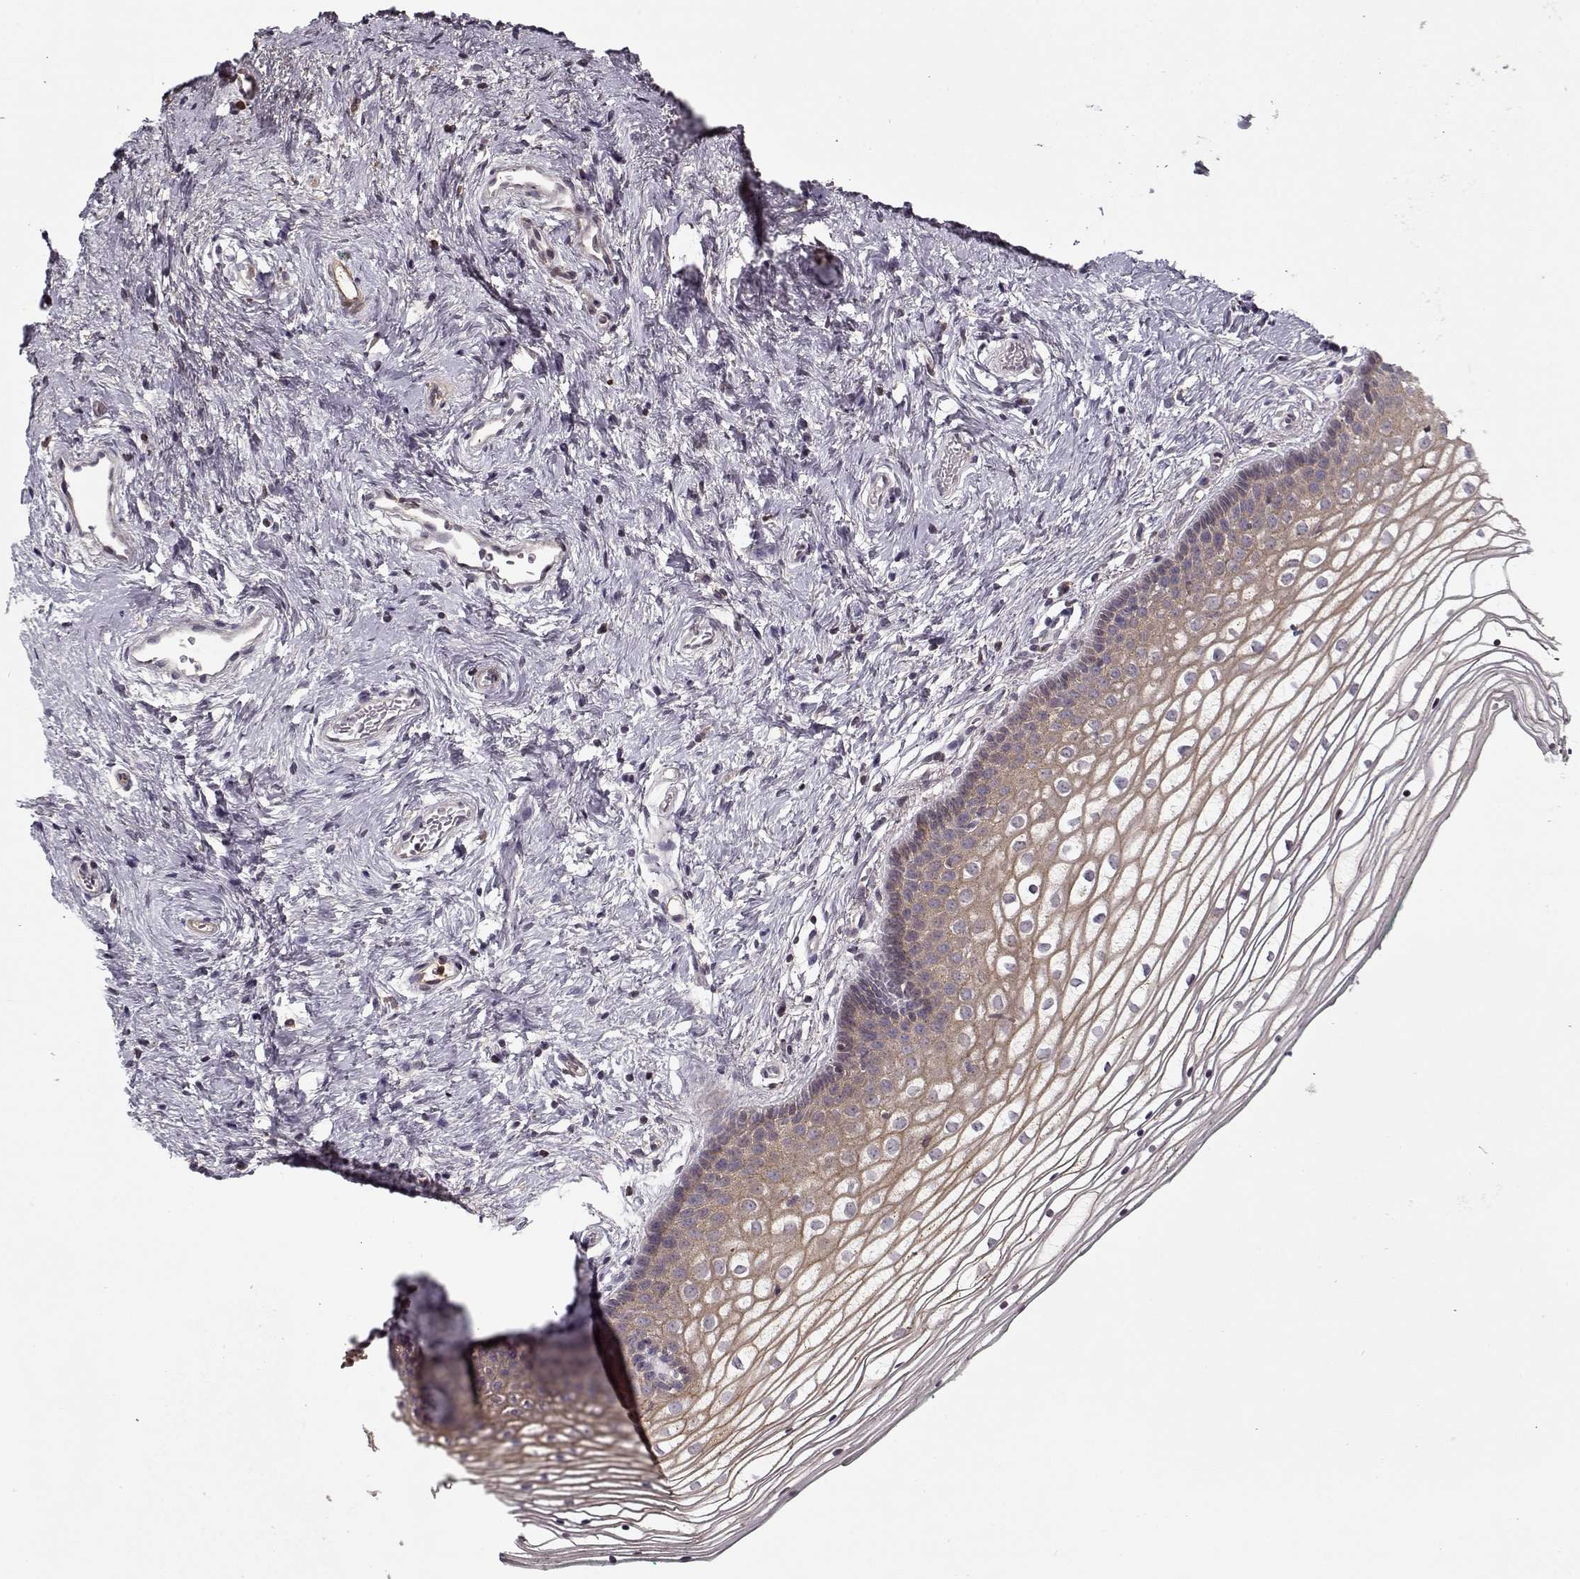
{"staining": {"intensity": "weak", "quantity": "25%-75%", "location": "cytoplasmic/membranous"}, "tissue": "vagina", "cell_type": "Squamous epithelial cells", "image_type": "normal", "snomed": [{"axis": "morphology", "description": "Normal tissue, NOS"}, {"axis": "topography", "description": "Vagina"}], "caption": "Squamous epithelial cells show low levels of weak cytoplasmic/membranous positivity in about 25%-75% of cells in normal vagina.", "gene": "AFM", "patient": {"sex": "female", "age": 36}}